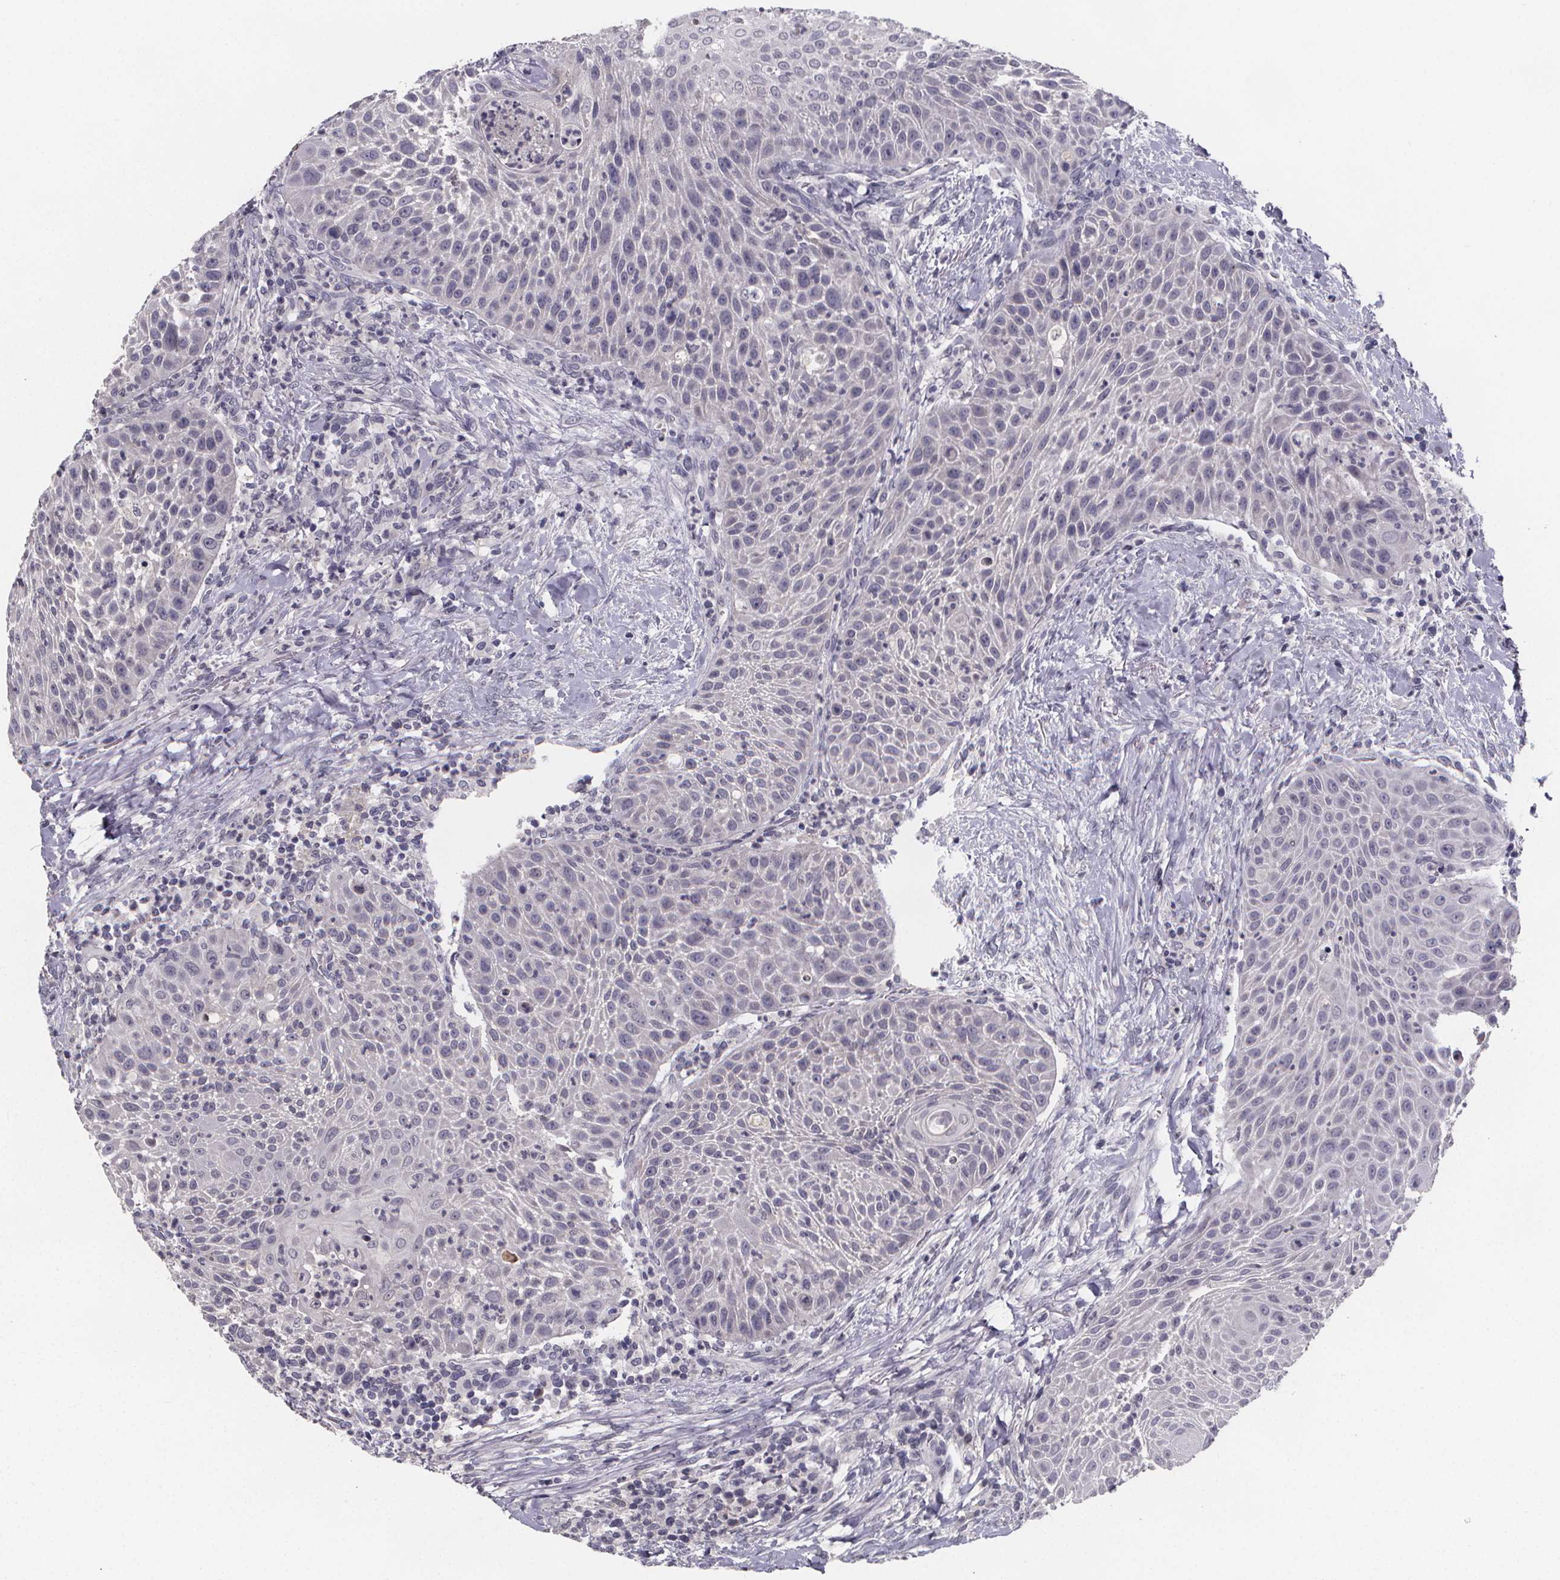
{"staining": {"intensity": "negative", "quantity": "none", "location": "none"}, "tissue": "head and neck cancer", "cell_type": "Tumor cells", "image_type": "cancer", "snomed": [{"axis": "morphology", "description": "Squamous cell carcinoma, NOS"}, {"axis": "topography", "description": "Head-Neck"}], "caption": "Head and neck squamous cell carcinoma was stained to show a protein in brown. There is no significant expression in tumor cells. The staining is performed using DAB (3,3'-diaminobenzidine) brown chromogen with nuclei counter-stained in using hematoxylin.", "gene": "AGT", "patient": {"sex": "male", "age": 69}}